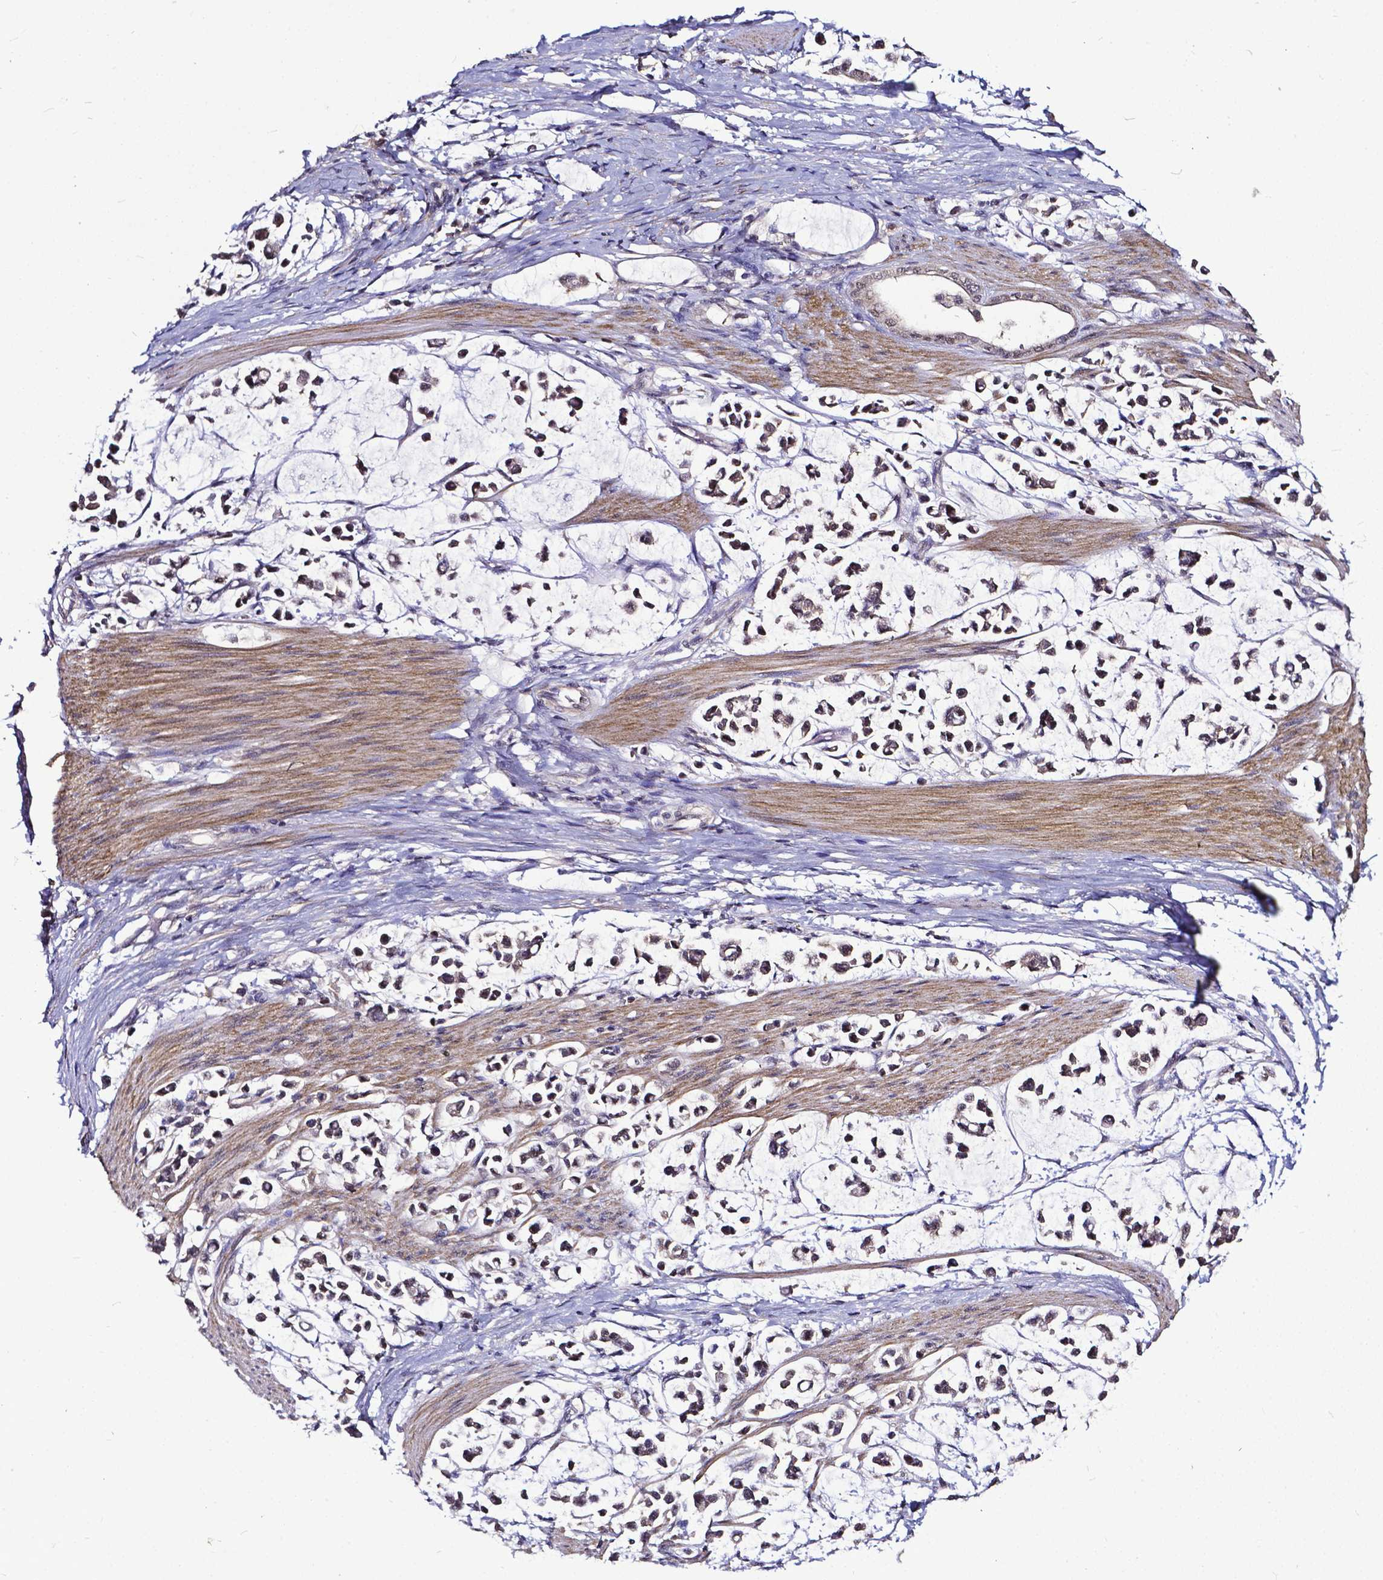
{"staining": {"intensity": "weak", "quantity": ">75%", "location": "nuclear"}, "tissue": "stomach cancer", "cell_type": "Tumor cells", "image_type": "cancer", "snomed": [{"axis": "morphology", "description": "Adenocarcinoma, NOS"}, {"axis": "topography", "description": "Stomach"}], "caption": "DAB immunohistochemical staining of human adenocarcinoma (stomach) reveals weak nuclear protein positivity in approximately >75% of tumor cells.", "gene": "OTUB1", "patient": {"sex": "male", "age": 82}}